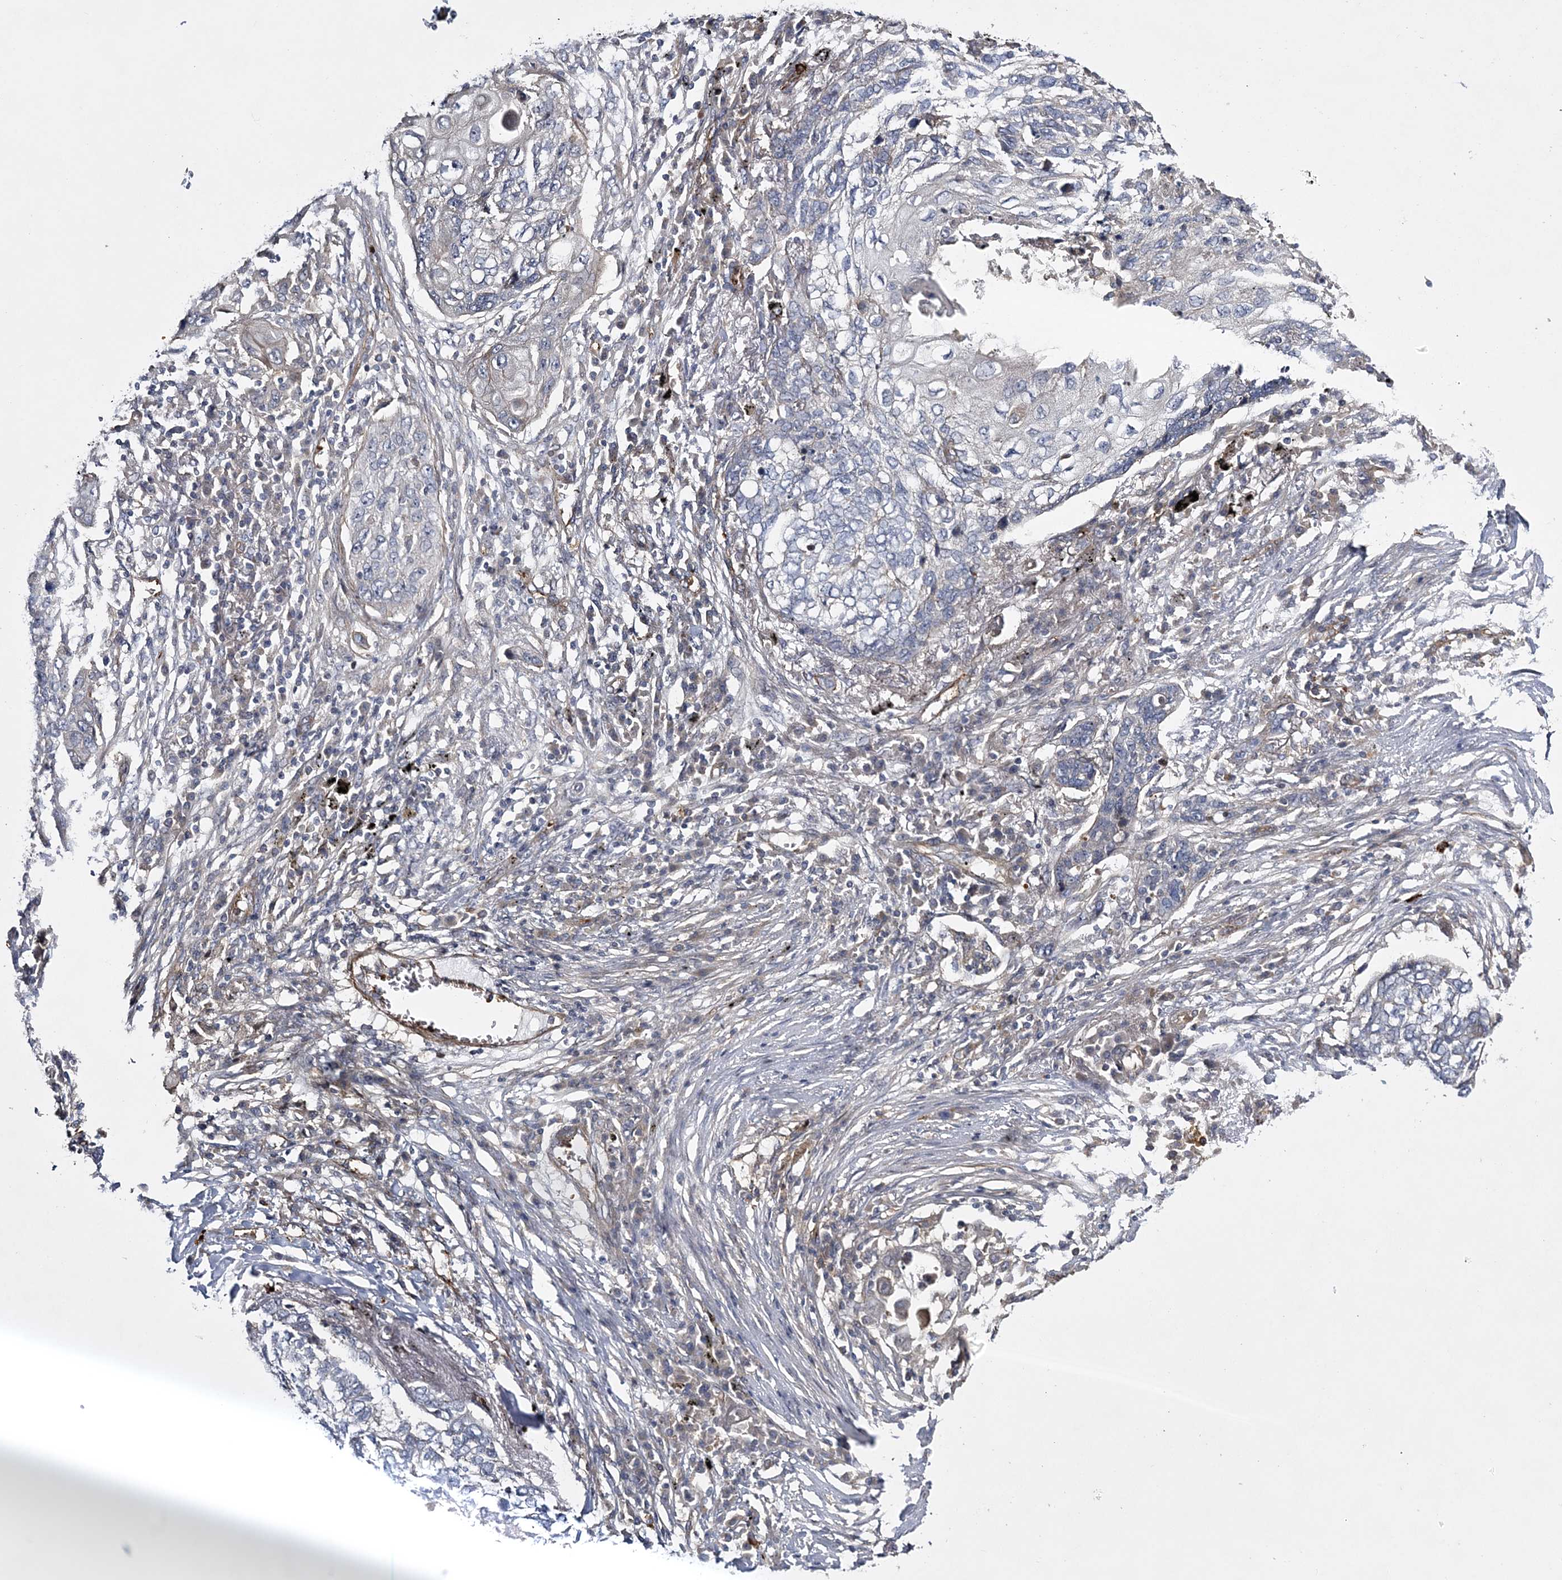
{"staining": {"intensity": "negative", "quantity": "none", "location": "none"}, "tissue": "lung cancer", "cell_type": "Tumor cells", "image_type": "cancer", "snomed": [{"axis": "morphology", "description": "Squamous cell carcinoma, NOS"}, {"axis": "topography", "description": "Lung"}], "caption": "High magnification brightfield microscopy of lung cancer (squamous cell carcinoma) stained with DAB (3,3'-diaminobenzidine) (brown) and counterstained with hematoxylin (blue): tumor cells show no significant positivity.", "gene": "CALN1", "patient": {"sex": "female", "age": 63}}